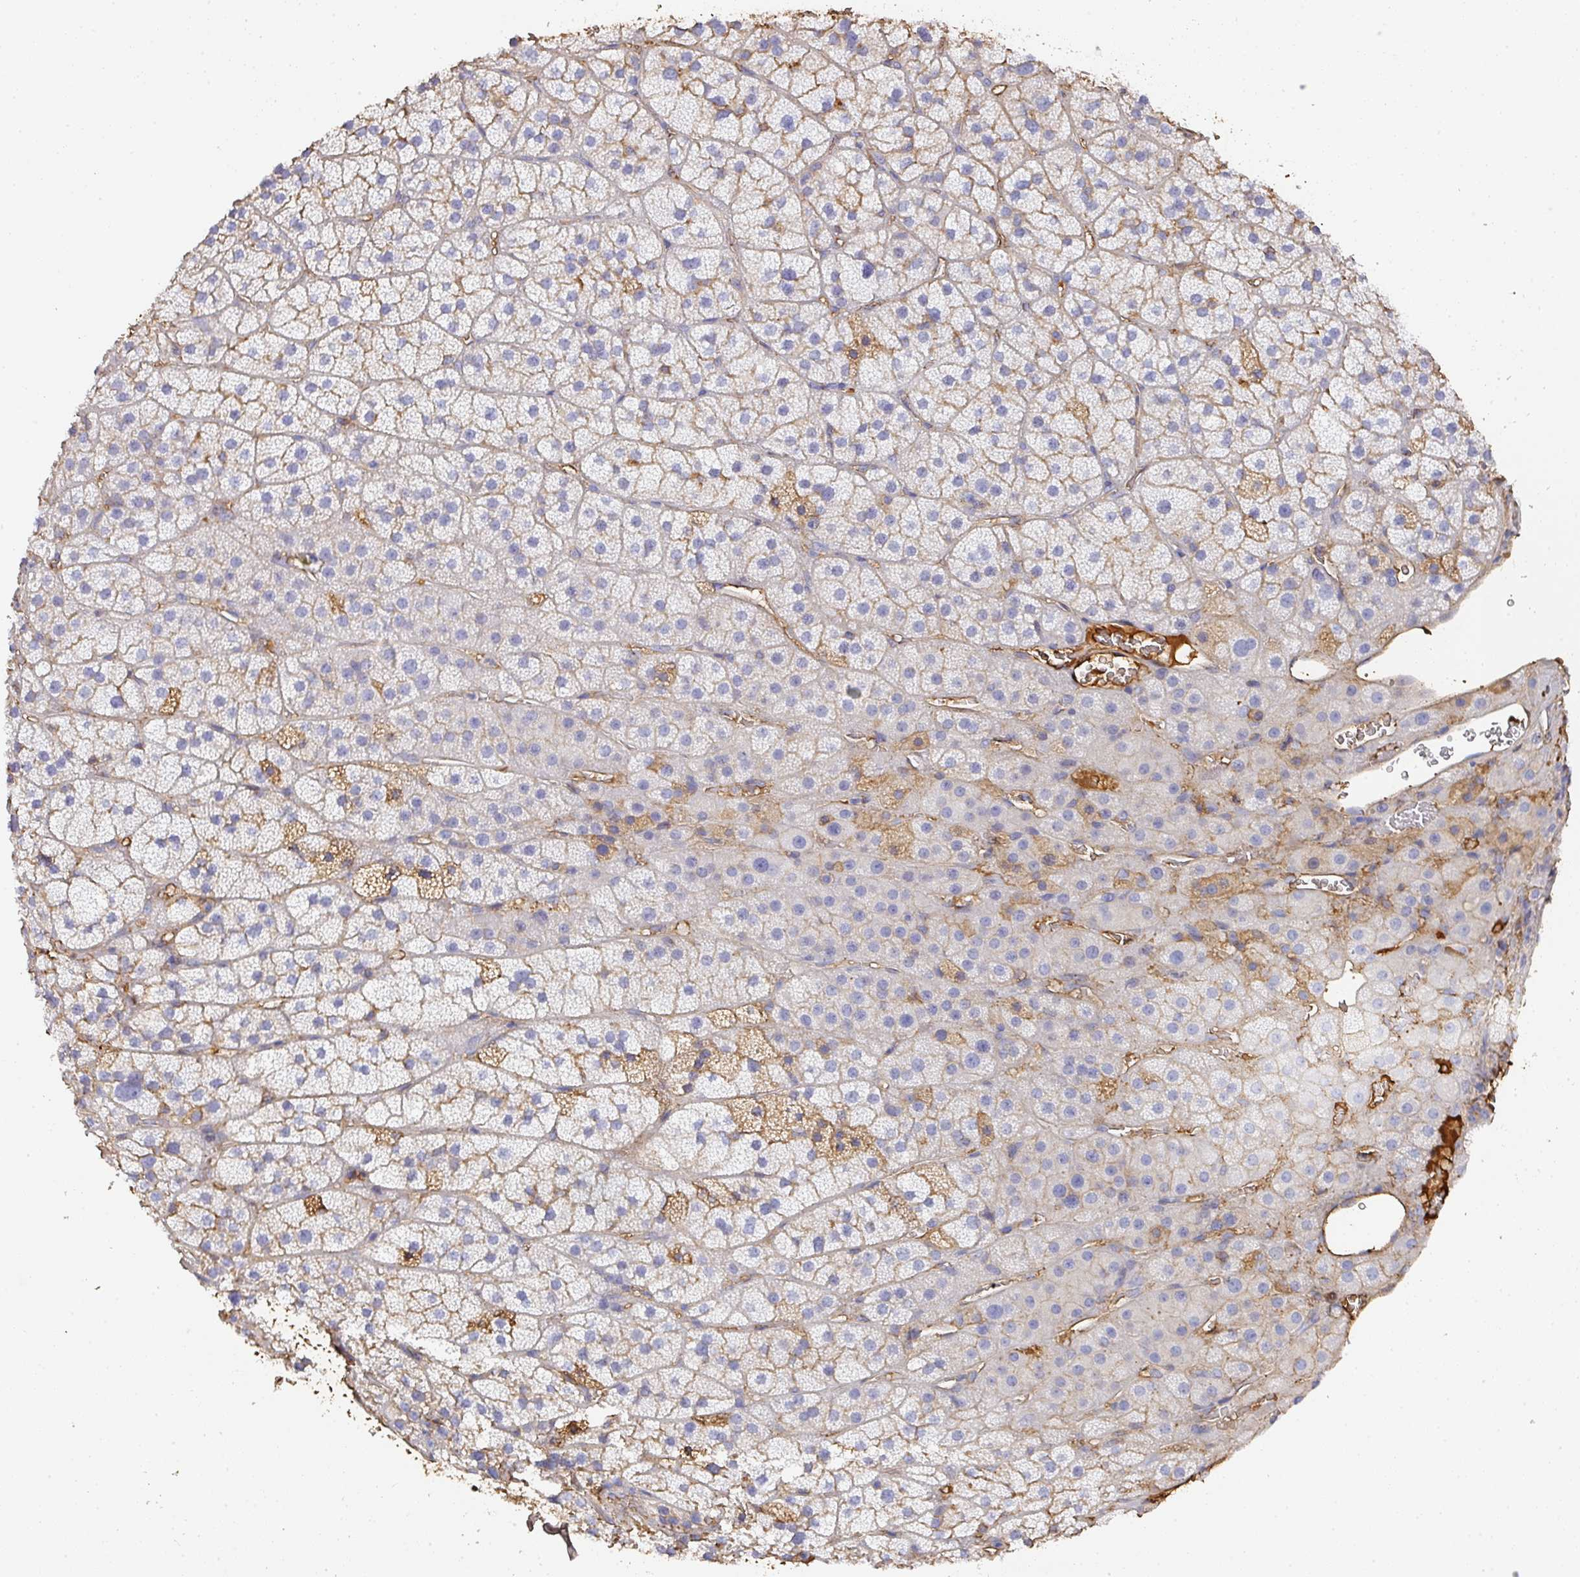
{"staining": {"intensity": "moderate", "quantity": "<25%", "location": "cytoplasmic/membranous"}, "tissue": "adrenal gland", "cell_type": "Glandular cells", "image_type": "normal", "snomed": [{"axis": "morphology", "description": "Normal tissue, NOS"}, {"axis": "topography", "description": "Adrenal gland"}], "caption": "The histopathology image displays immunohistochemical staining of unremarkable adrenal gland. There is moderate cytoplasmic/membranous expression is seen in about <25% of glandular cells.", "gene": "ALB", "patient": {"sex": "male", "age": 57}}